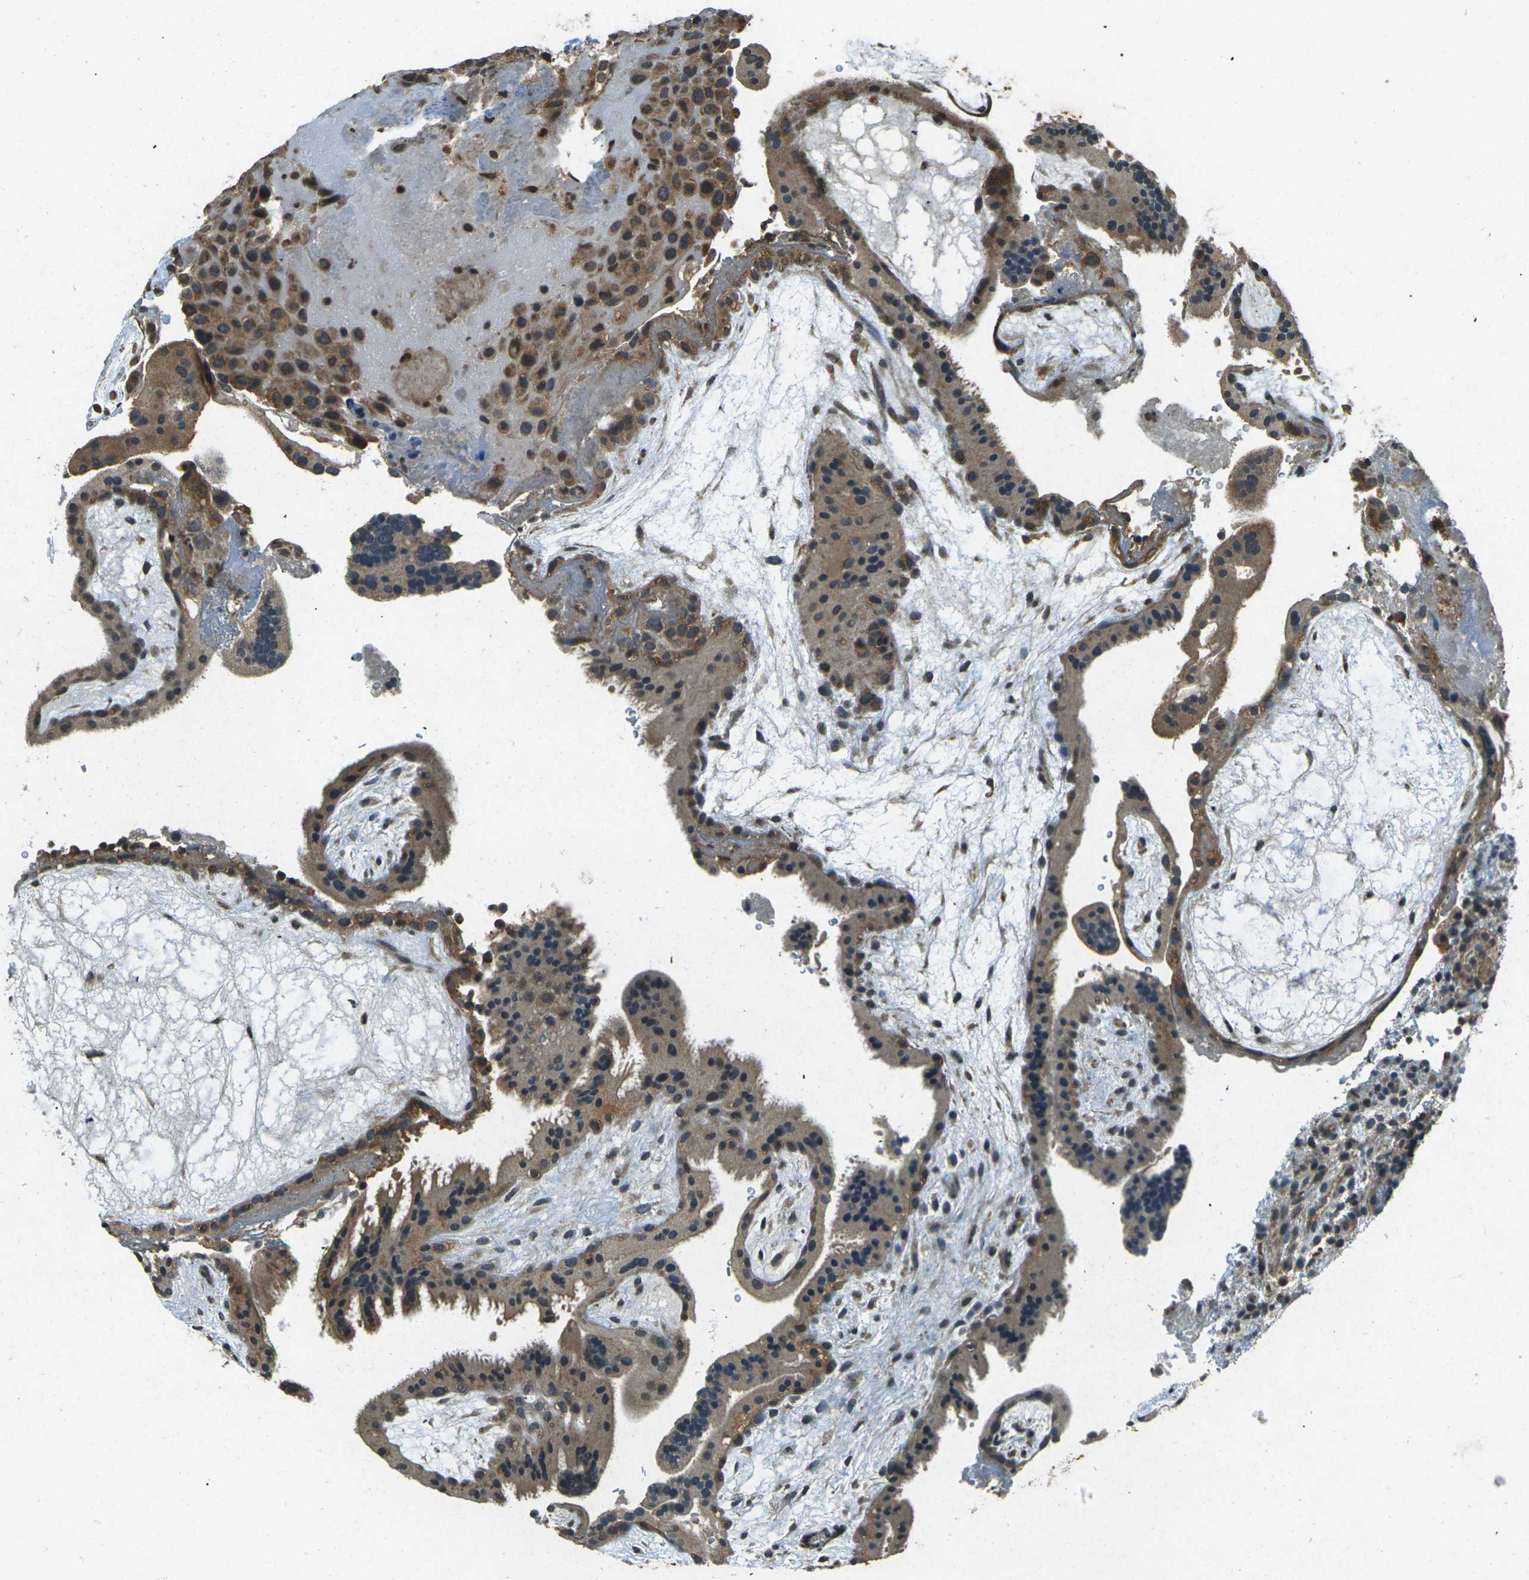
{"staining": {"intensity": "moderate", "quantity": ">75%", "location": "cytoplasmic/membranous"}, "tissue": "placenta", "cell_type": "Trophoblastic cells", "image_type": "normal", "snomed": [{"axis": "morphology", "description": "Normal tissue, NOS"}, {"axis": "topography", "description": "Placenta"}], "caption": "The immunohistochemical stain shows moderate cytoplasmic/membranous staining in trophoblastic cells of normal placenta. (Stains: DAB (3,3'-diaminobenzidine) in brown, nuclei in blue, Microscopy: brightfield microscopy at high magnification).", "gene": "PDE2A", "patient": {"sex": "female", "age": 19}}